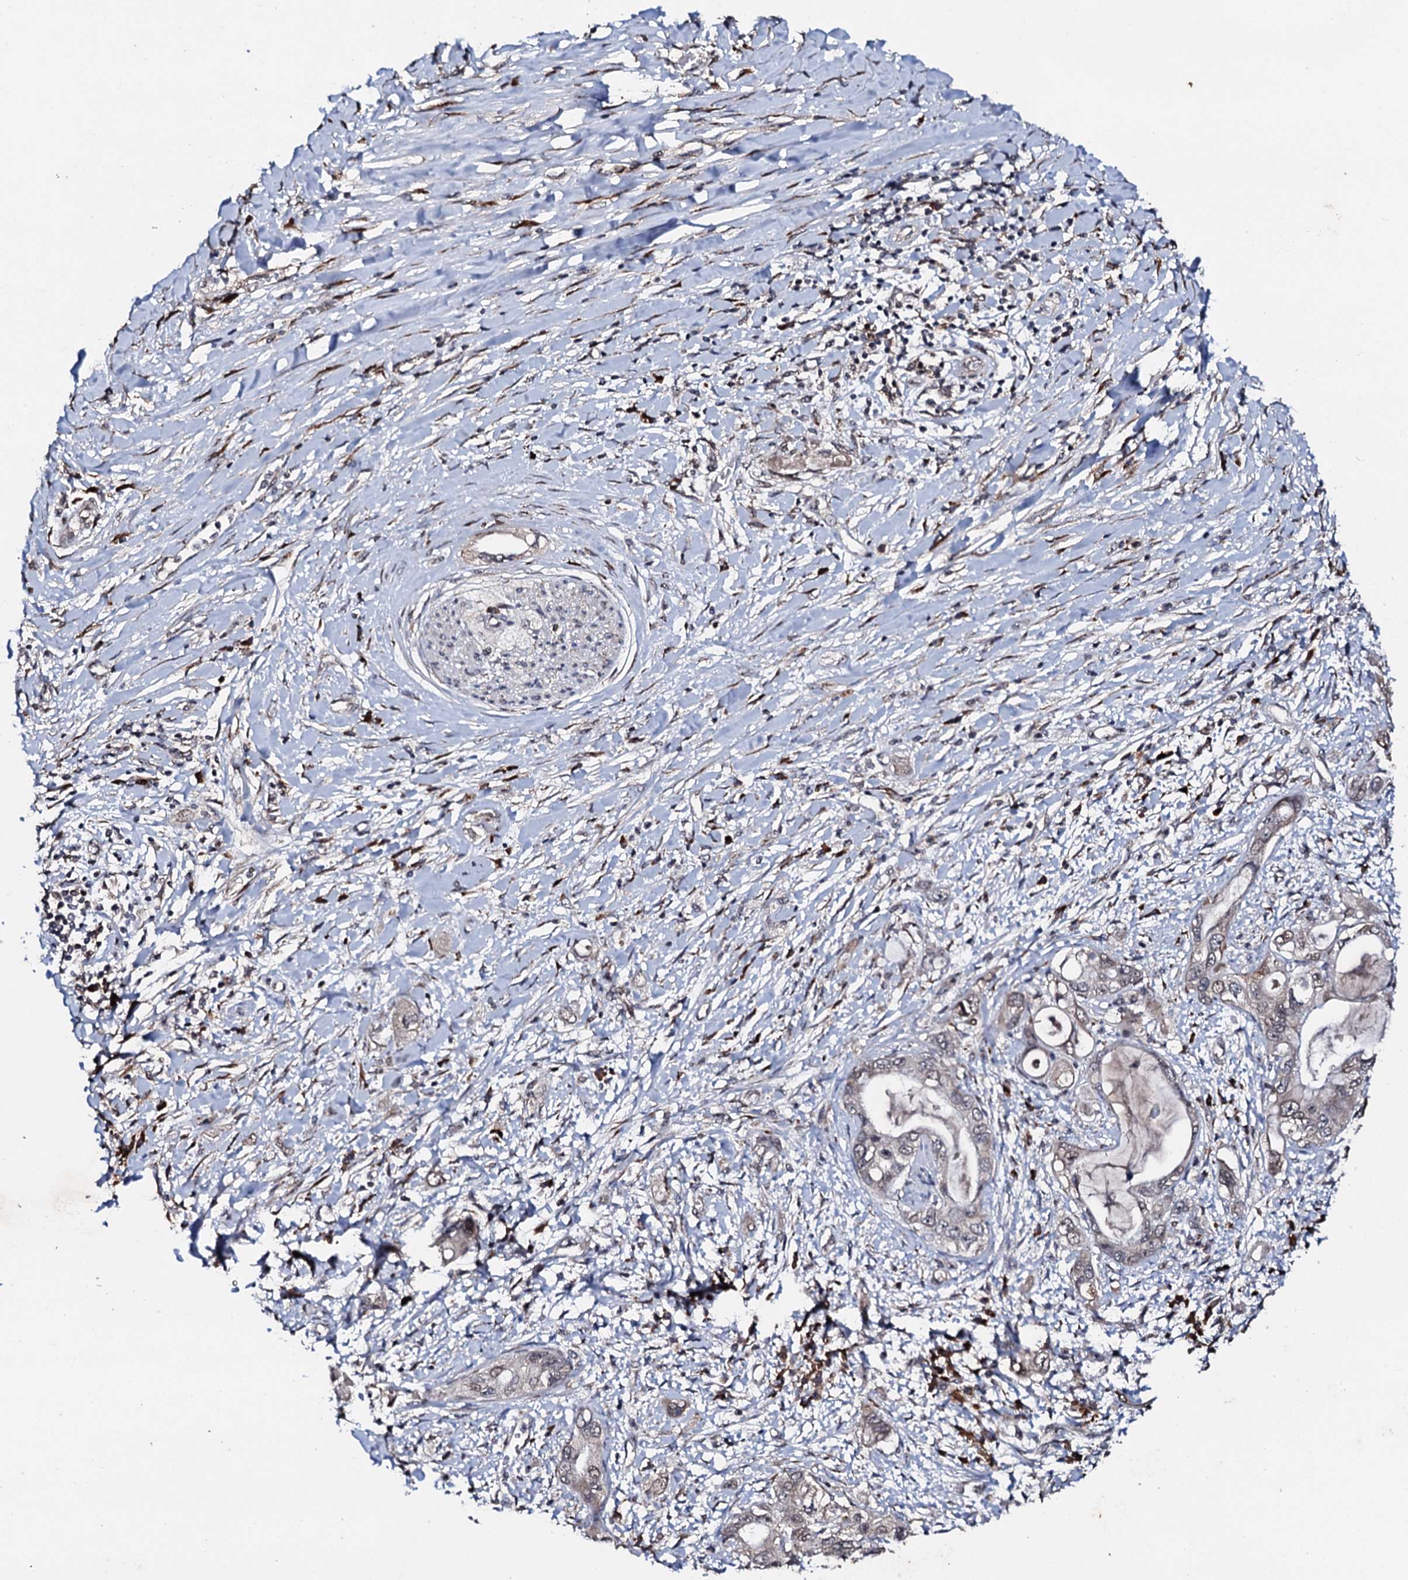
{"staining": {"intensity": "weak", "quantity": "<25%", "location": "nuclear"}, "tissue": "pancreatic cancer", "cell_type": "Tumor cells", "image_type": "cancer", "snomed": [{"axis": "morphology", "description": "Inflammation, NOS"}, {"axis": "morphology", "description": "Adenocarcinoma, NOS"}, {"axis": "topography", "description": "Pancreas"}], "caption": "Immunohistochemistry of pancreatic cancer exhibits no staining in tumor cells. (Brightfield microscopy of DAB (3,3'-diaminobenzidine) immunohistochemistry at high magnification).", "gene": "FAM111A", "patient": {"sex": "female", "age": 56}}